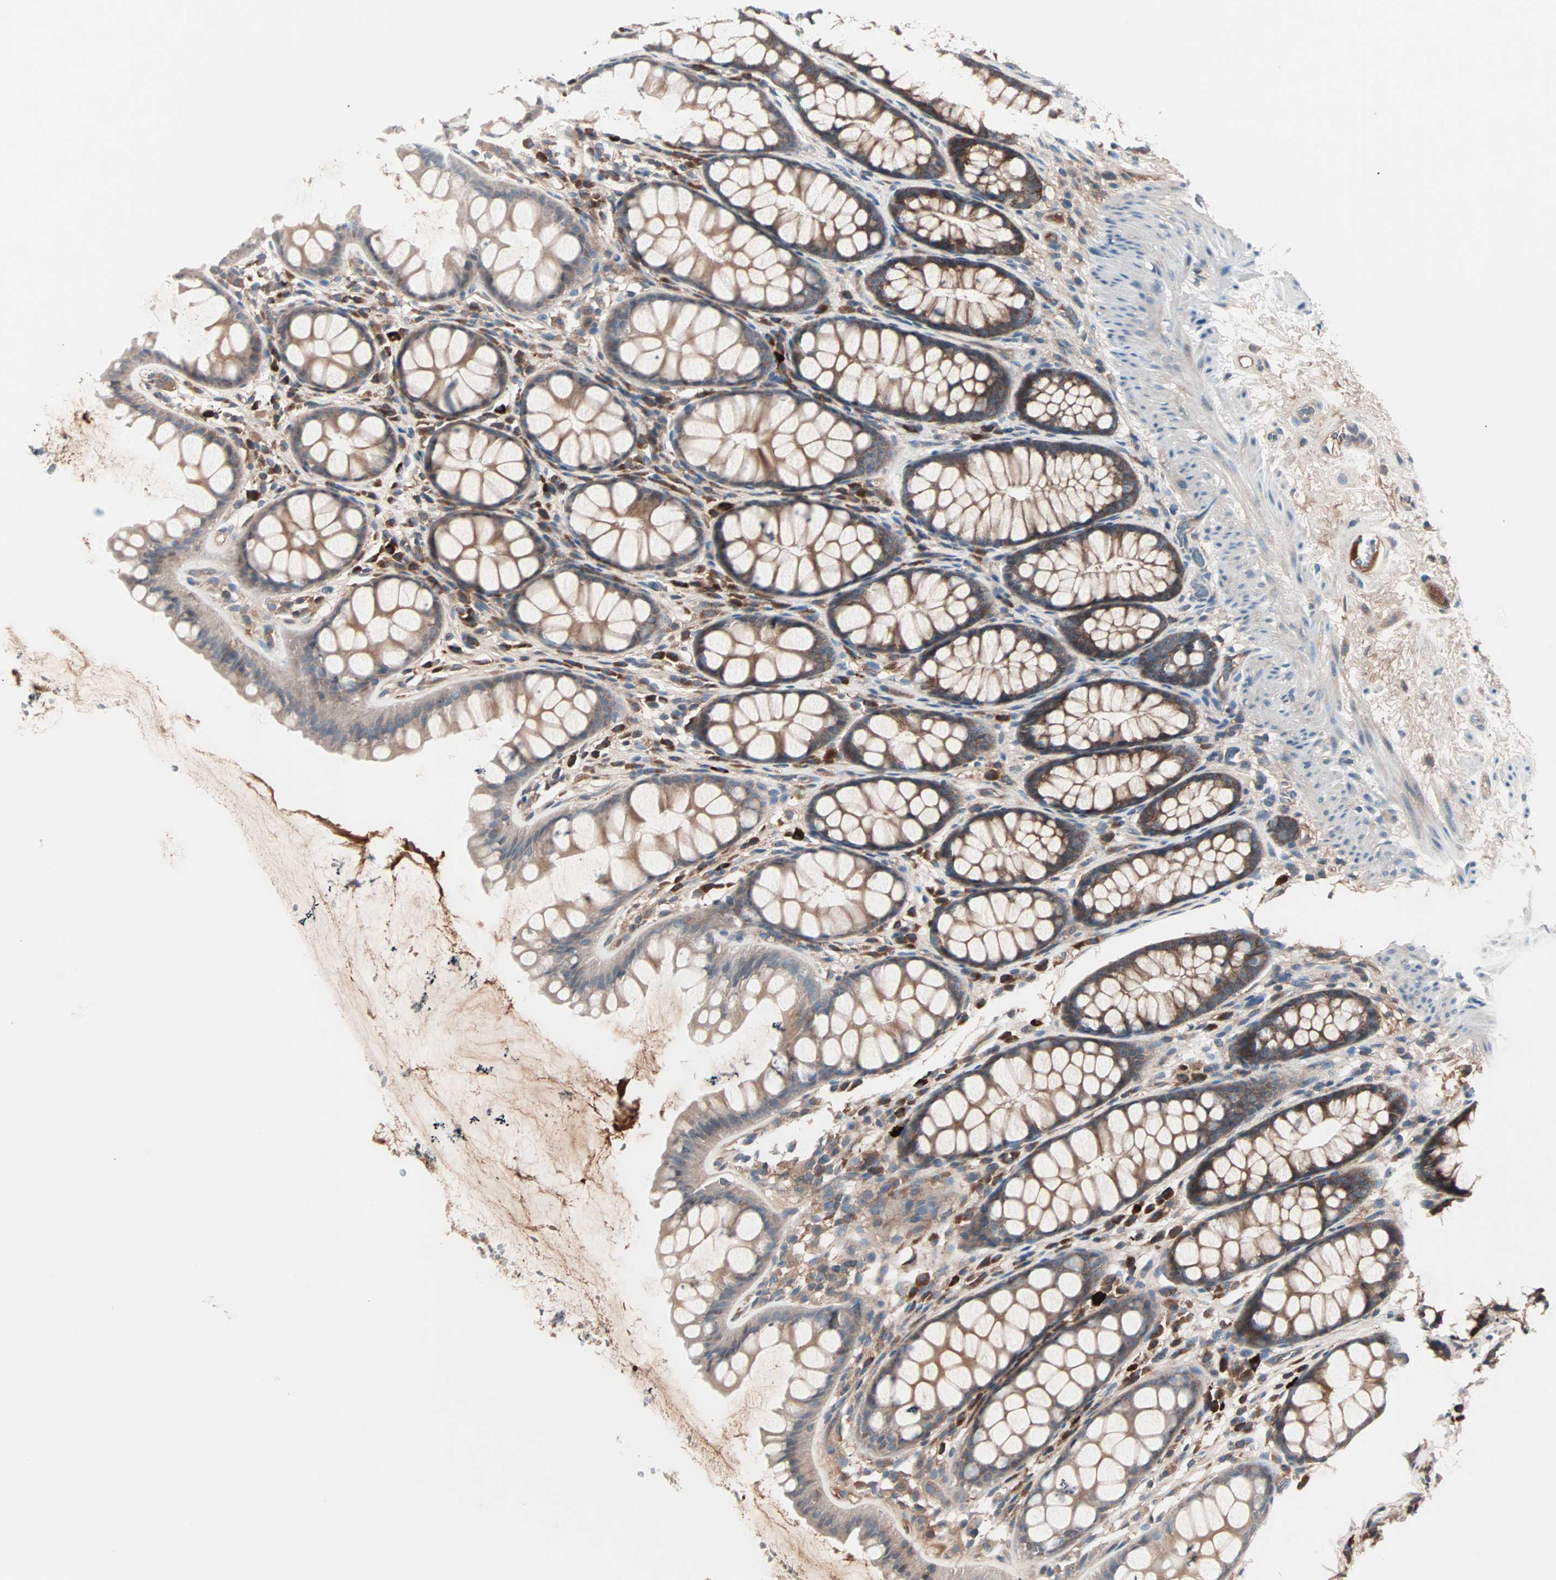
{"staining": {"intensity": "weak", "quantity": ">75%", "location": "cytoplasmic/membranous"}, "tissue": "colon", "cell_type": "Endothelial cells", "image_type": "normal", "snomed": [{"axis": "morphology", "description": "Normal tissue, NOS"}, {"axis": "topography", "description": "Colon"}], "caption": "Weak cytoplasmic/membranous positivity is seen in about >75% of endothelial cells in unremarkable colon. The protein of interest is stained brown, and the nuclei are stained in blue (DAB (3,3'-diaminobenzidine) IHC with brightfield microscopy, high magnification).", "gene": "CAD", "patient": {"sex": "female", "age": 55}}